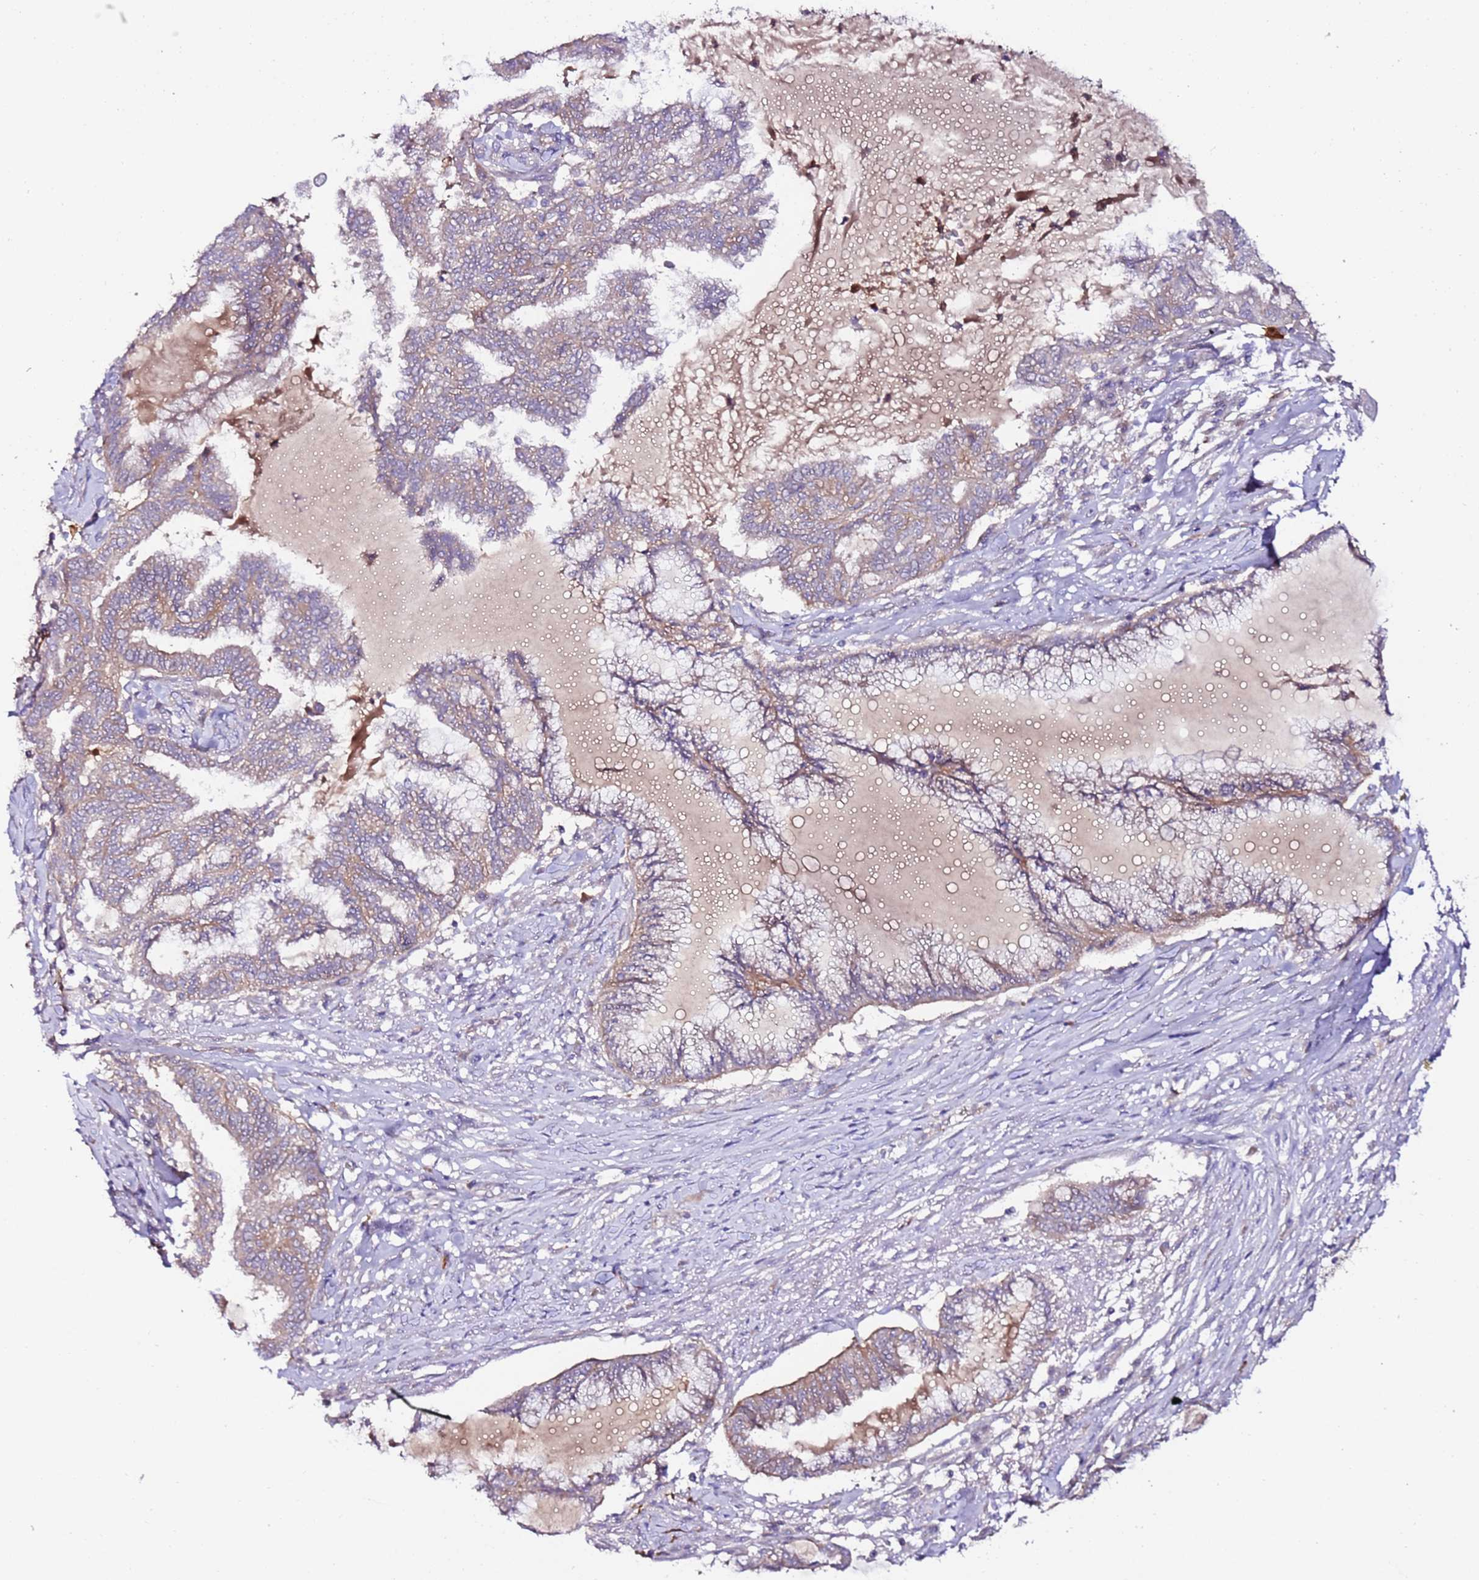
{"staining": {"intensity": "weak", "quantity": ">75%", "location": "cytoplasmic/membranous"}, "tissue": "endometrial cancer", "cell_type": "Tumor cells", "image_type": "cancer", "snomed": [{"axis": "morphology", "description": "Adenocarcinoma, NOS"}, {"axis": "topography", "description": "Endometrium"}], "caption": "An image showing weak cytoplasmic/membranous staining in about >75% of tumor cells in endometrial cancer, as visualized by brown immunohistochemical staining.", "gene": "FLVCR1", "patient": {"sex": "female", "age": 86}}